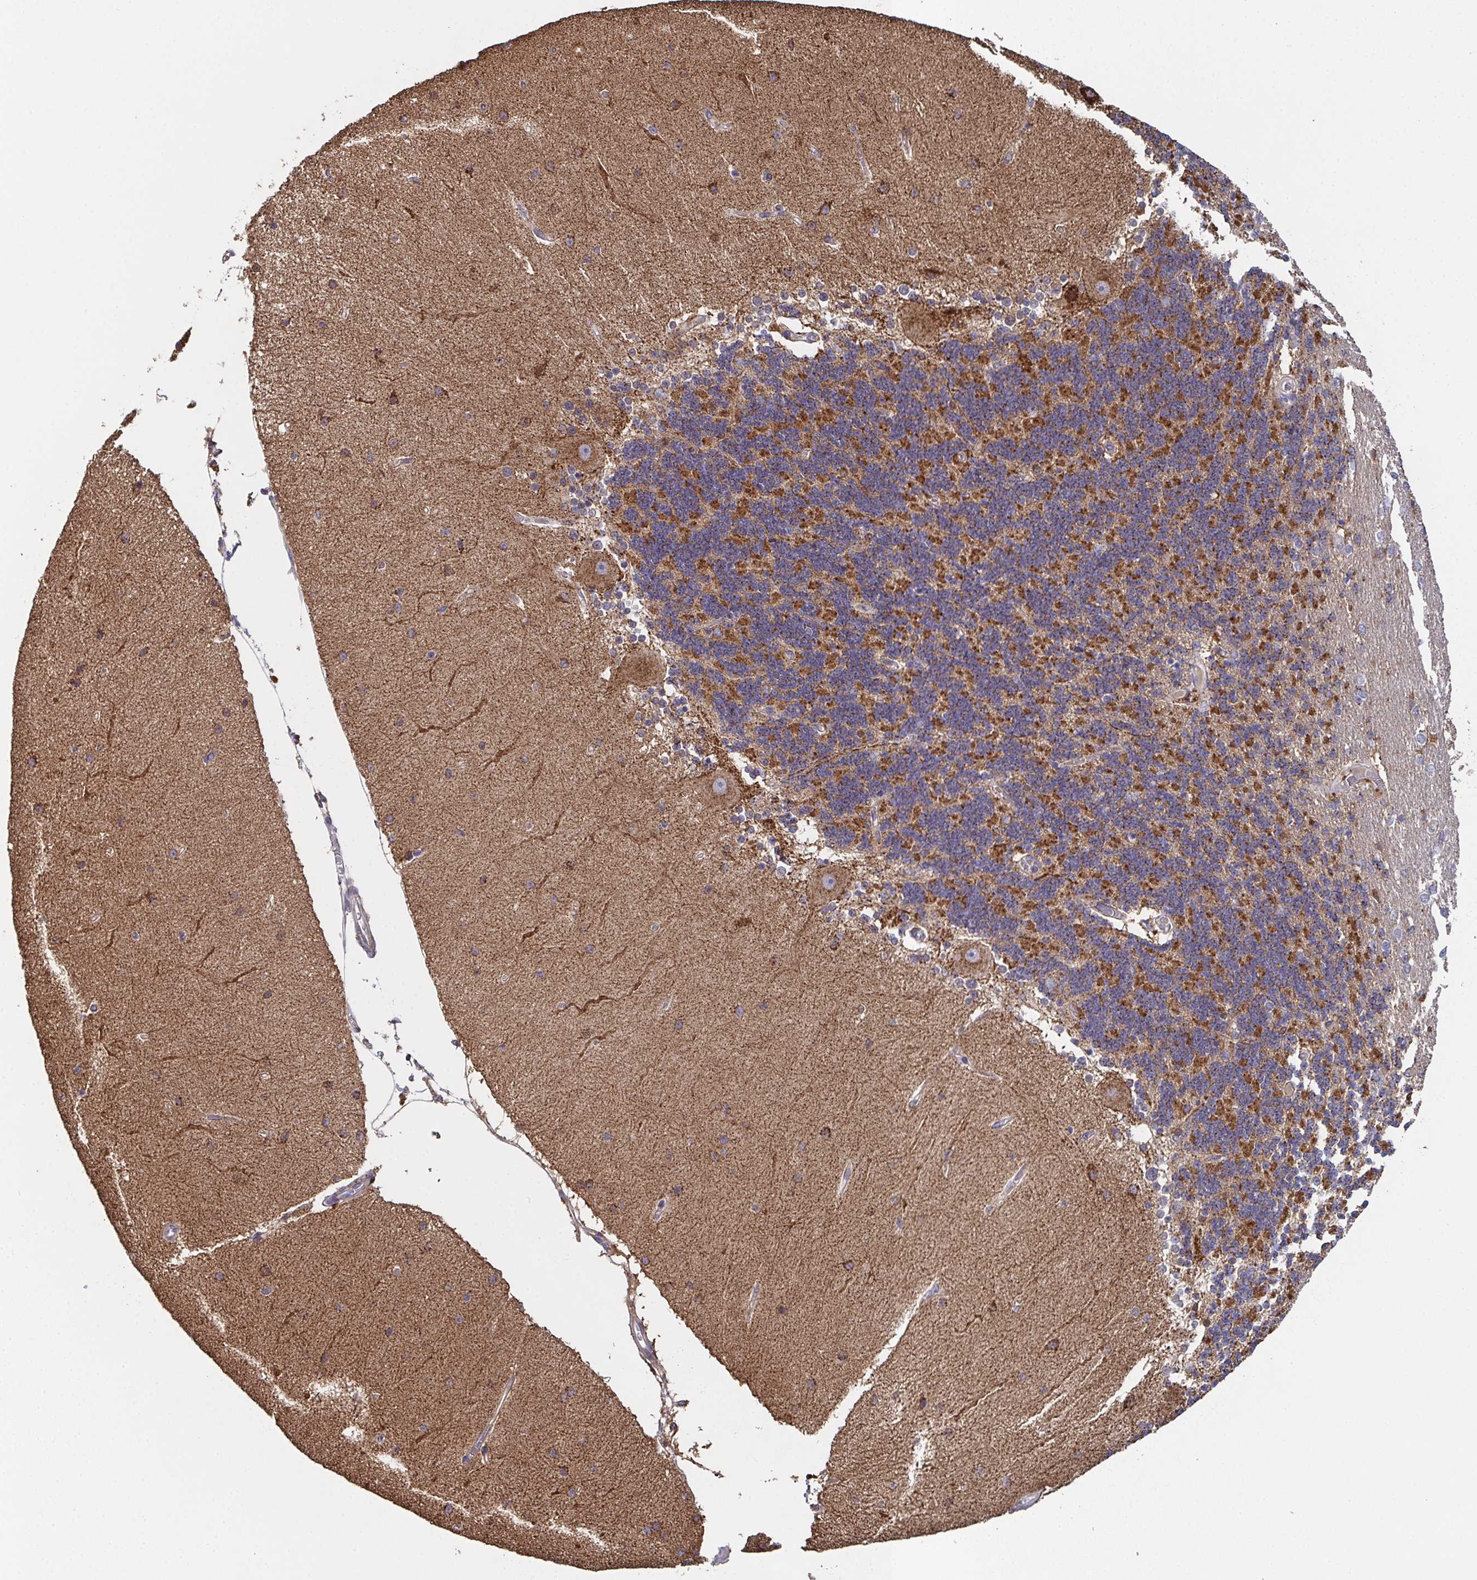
{"staining": {"intensity": "negative", "quantity": "none", "location": "none"}, "tissue": "cerebellum", "cell_type": "Cells in granular layer", "image_type": "normal", "snomed": [{"axis": "morphology", "description": "Normal tissue, NOS"}, {"axis": "topography", "description": "Cerebellum"}], "caption": "This image is of unremarkable cerebellum stained with IHC to label a protein in brown with the nuclei are counter-stained blue. There is no expression in cells in granular layer.", "gene": "MT", "patient": {"sex": "female", "age": 54}}